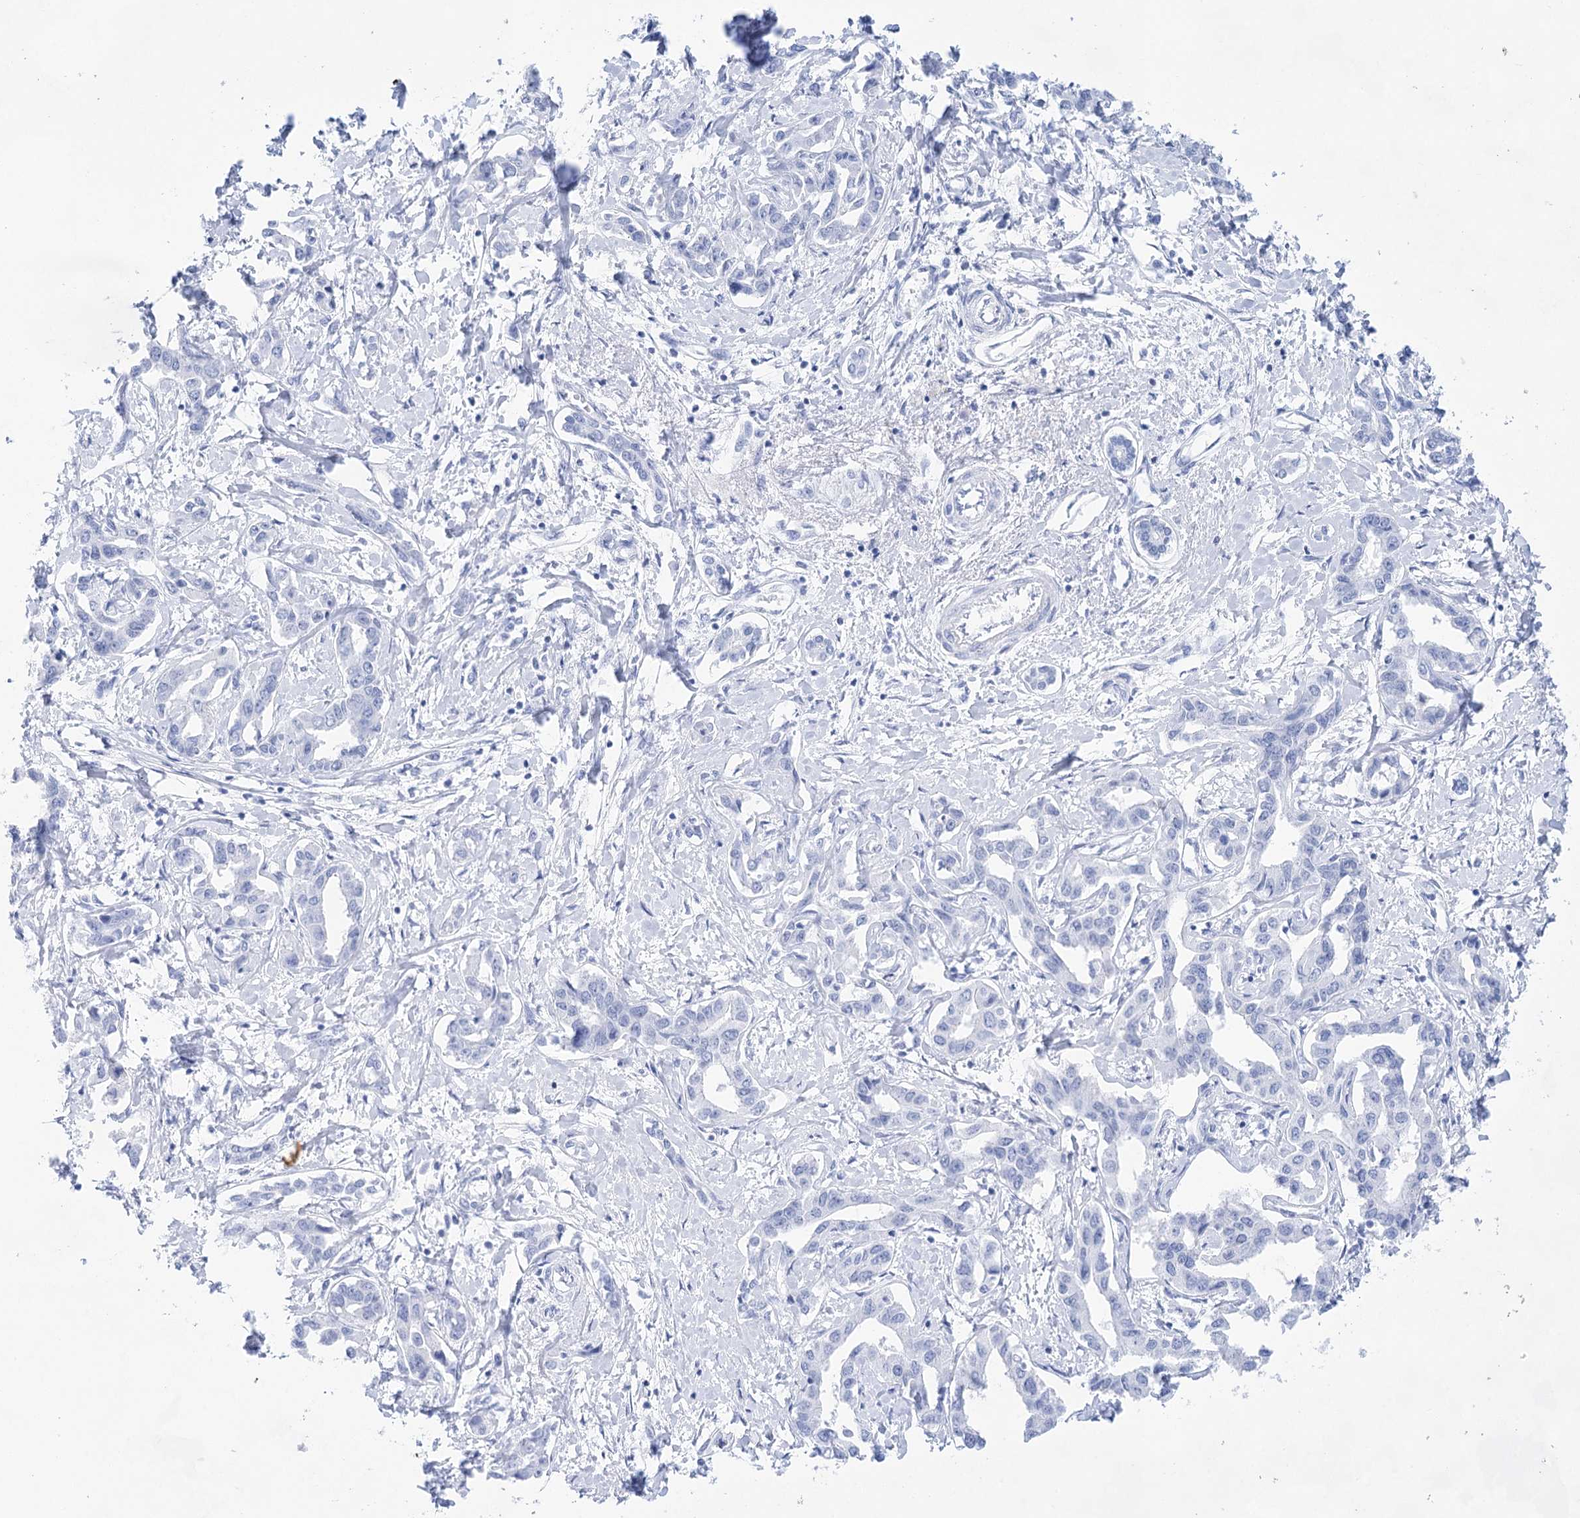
{"staining": {"intensity": "negative", "quantity": "none", "location": "none"}, "tissue": "liver cancer", "cell_type": "Tumor cells", "image_type": "cancer", "snomed": [{"axis": "morphology", "description": "Cholangiocarcinoma"}, {"axis": "topography", "description": "Liver"}], "caption": "DAB immunohistochemical staining of human liver cholangiocarcinoma exhibits no significant expression in tumor cells. (DAB IHC visualized using brightfield microscopy, high magnification).", "gene": "LALBA", "patient": {"sex": "male", "age": 59}}